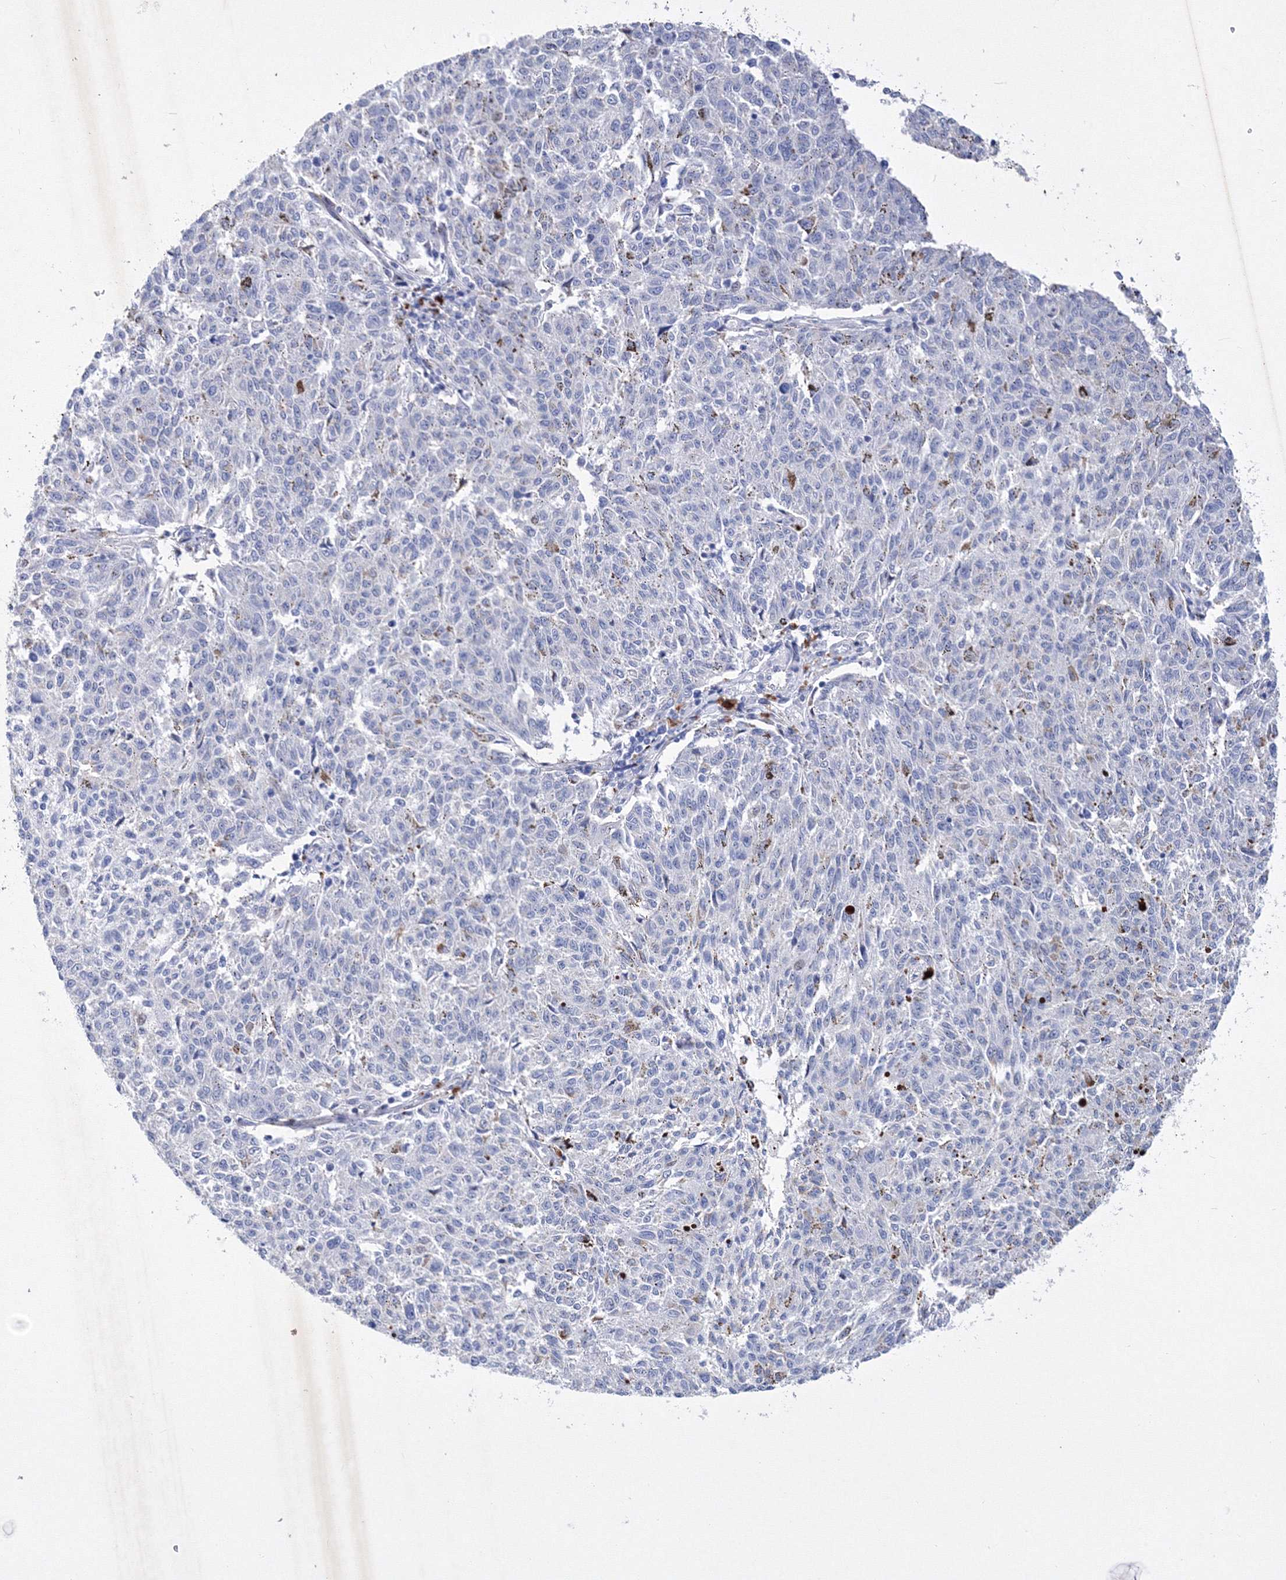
{"staining": {"intensity": "negative", "quantity": "none", "location": "none"}, "tissue": "melanoma", "cell_type": "Tumor cells", "image_type": "cancer", "snomed": [{"axis": "morphology", "description": "Malignant melanoma, NOS"}, {"axis": "topography", "description": "Skin"}], "caption": "This is a photomicrograph of IHC staining of malignant melanoma, which shows no positivity in tumor cells.", "gene": "GPN1", "patient": {"sex": "female", "age": 72}}